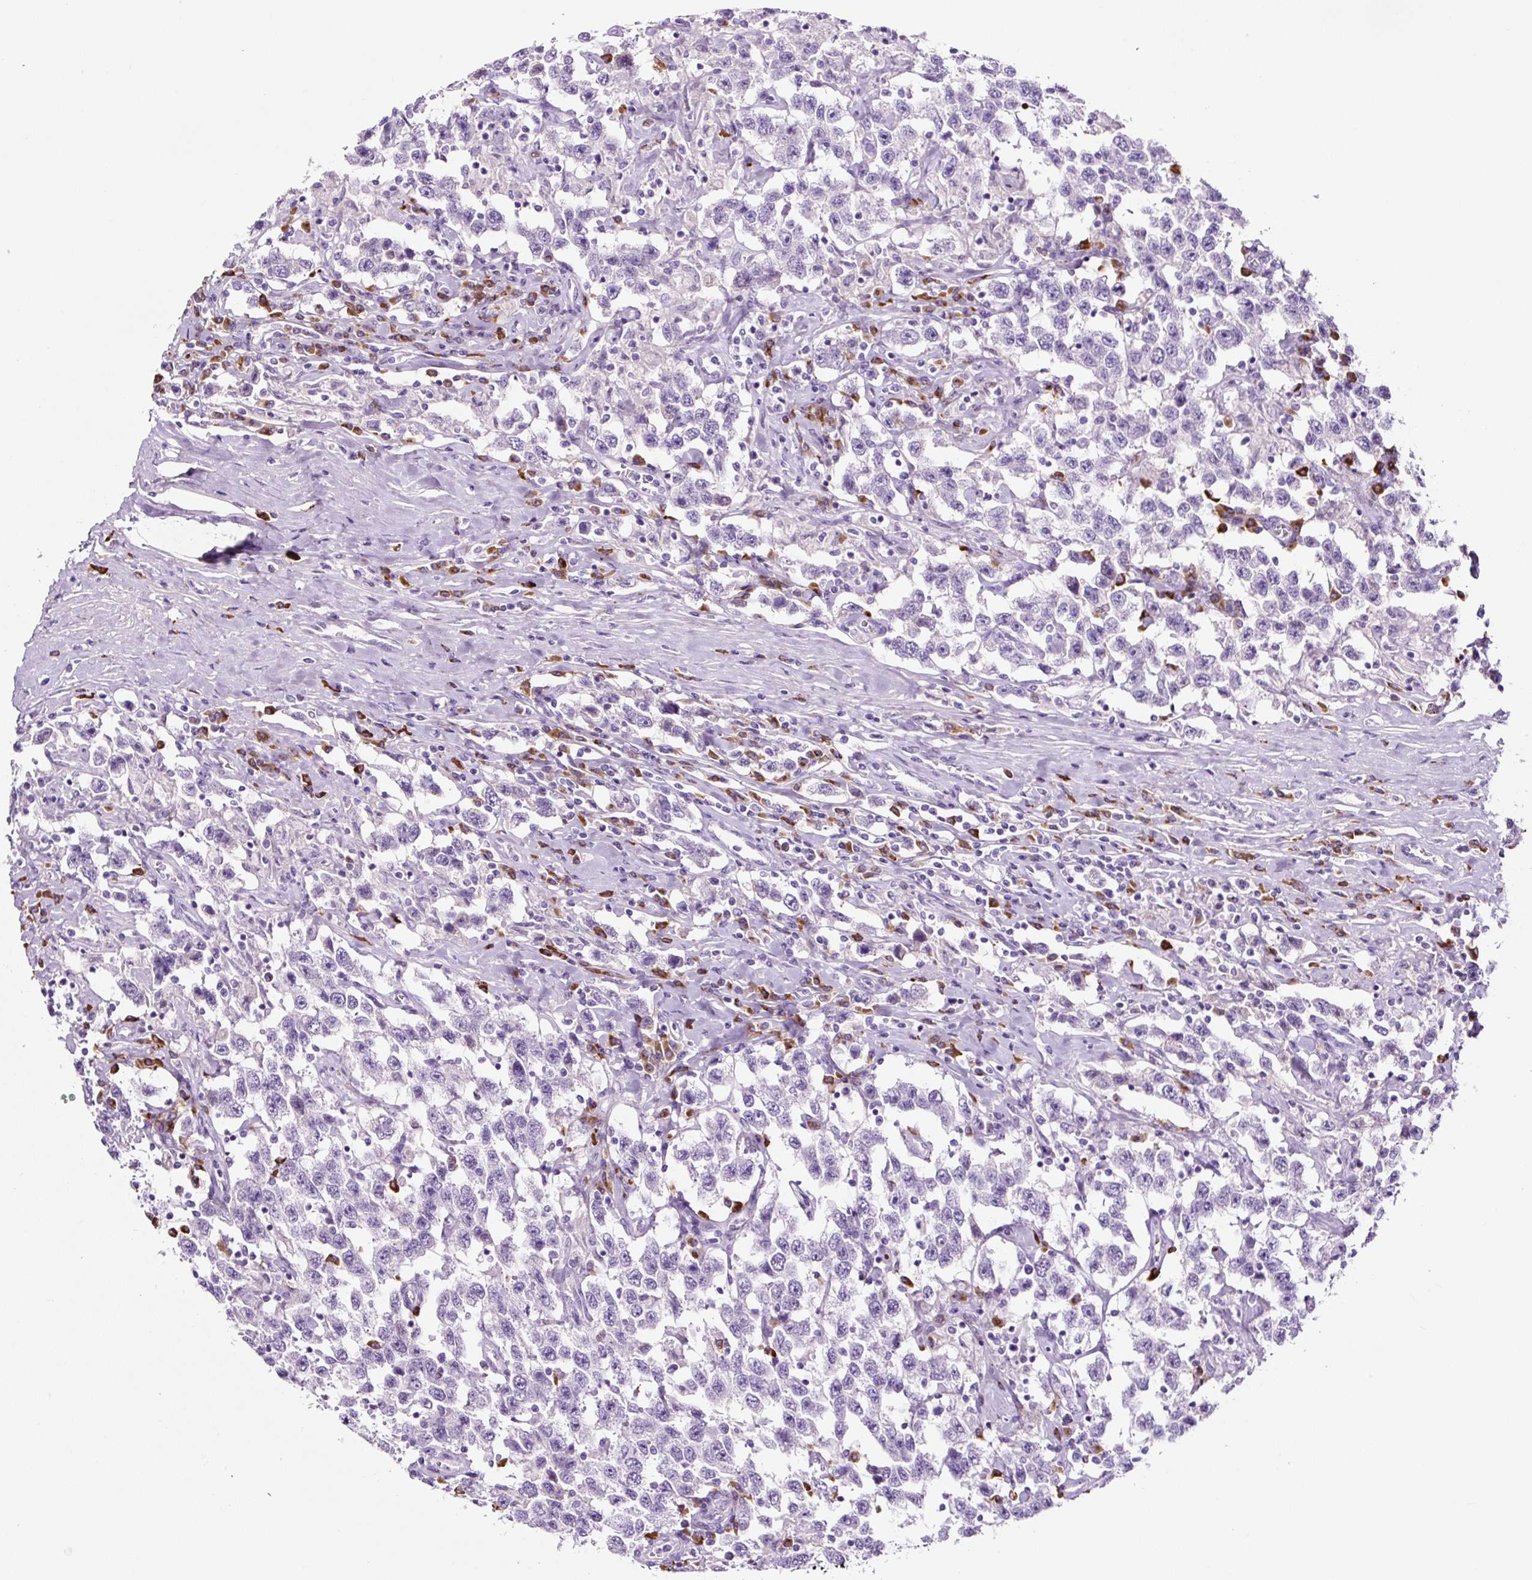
{"staining": {"intensity": "negative", "quantity": "none", "location": "none"}, "tissue": "testis cancer", "cell_type": "Tumor cells", "image_type": "cancer", "snomed": [{"axis": "morphology", "description": "Seminoma, NOS"}, {"axis": "topography", "description": "Testis"}], "caption": "Tumor cells are negative for protein expression in human seminoma (testis).", "gene": "RNF212B", "patient": {"sex": "male", "age": 41}}